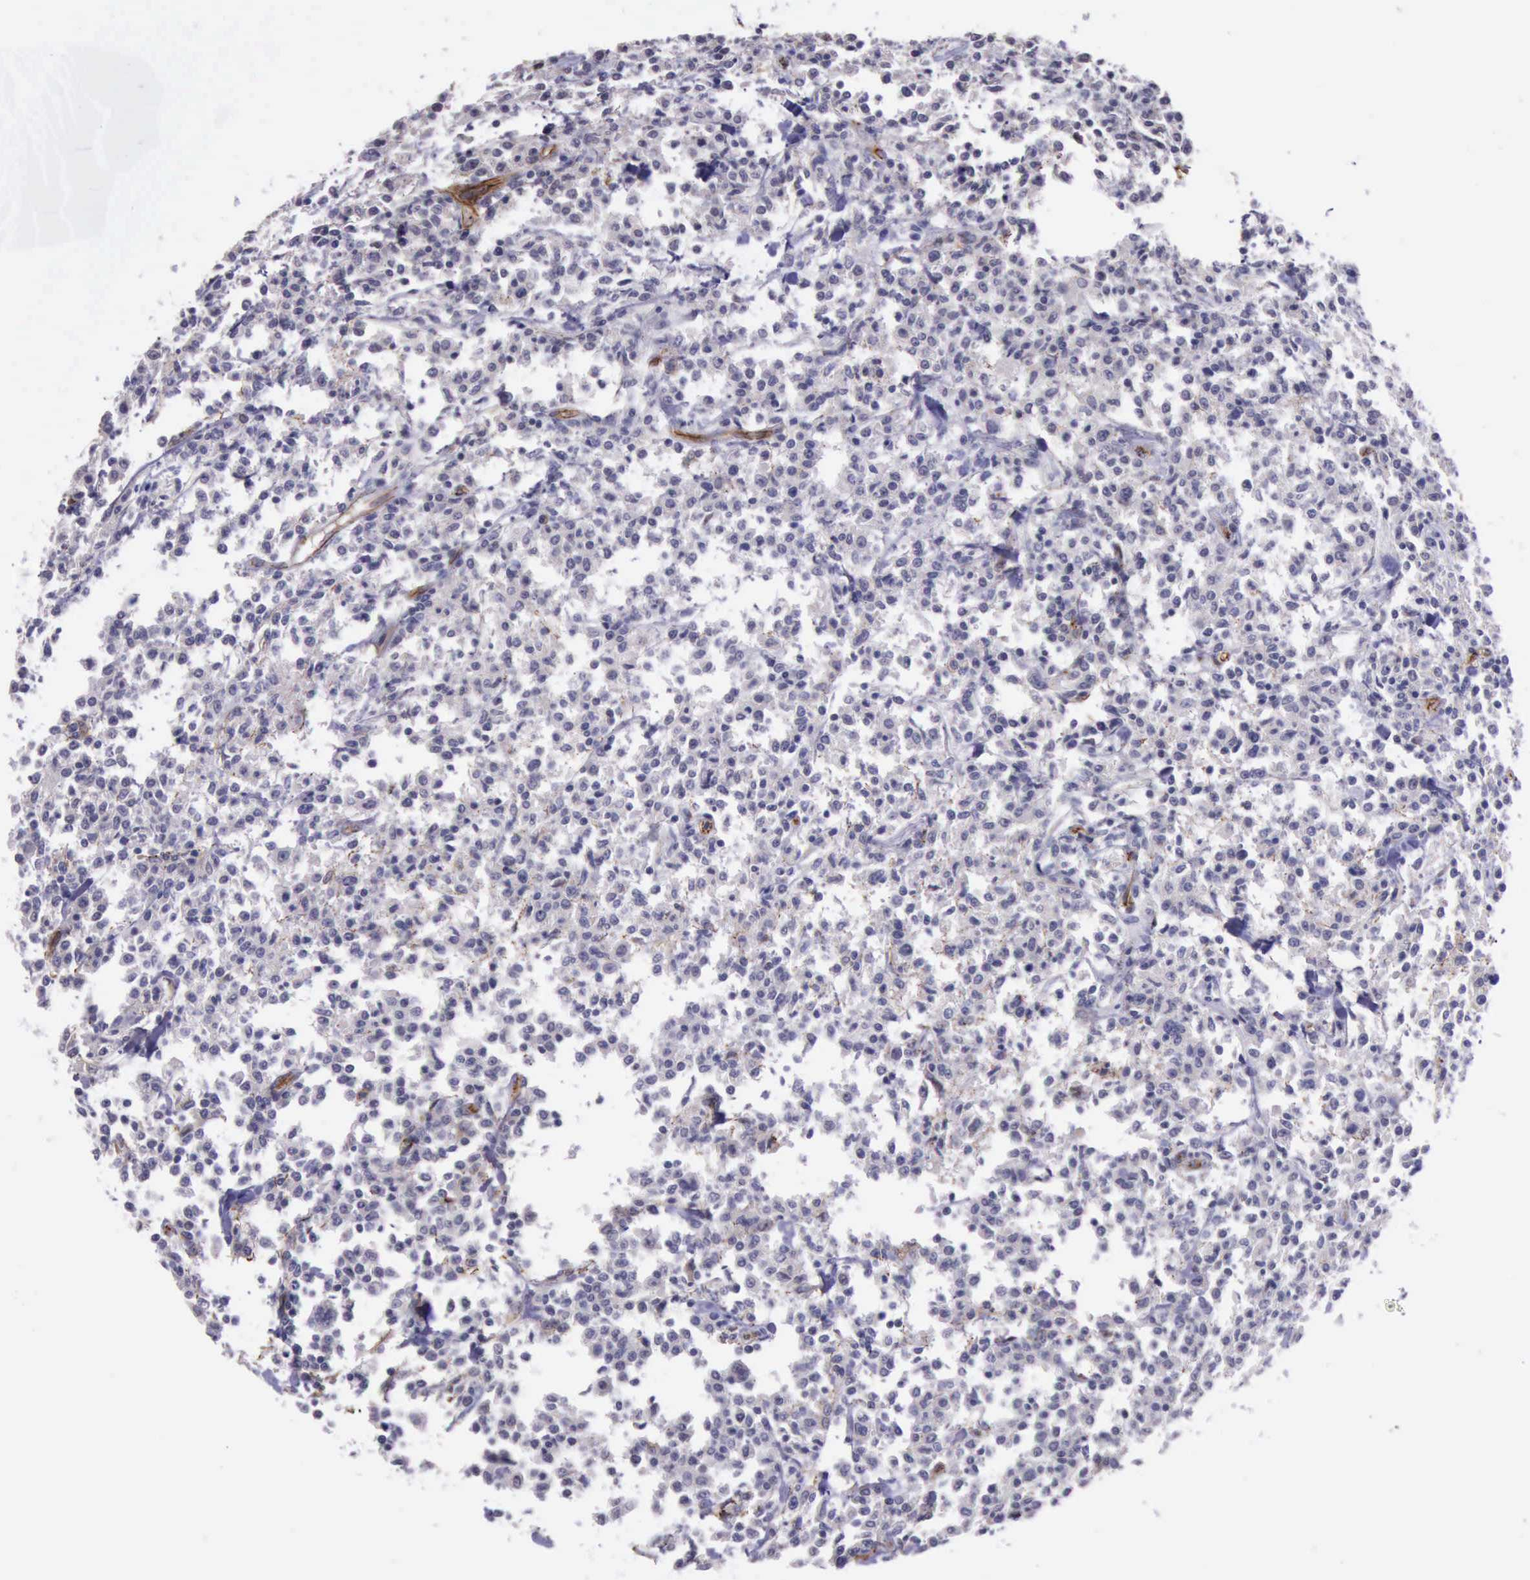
{"staining": {"intensity": "negative", "quantity": "none", "location": "none"}, "tissue": "lymphoma", "cell_type": "Tumor cells", "image_type": "cancer", "snomed": [{"axis": "morphology", "description": "Malignant lymphoma, non-Hodgkin's type, Low grade"}, {"axis": "topography", "description": "Small intestine"}], "caption": "The immunohistochemistry (IHC) photomicrograph has no significant positivity in tumor cells of malignant lymphoma, non-Hodgkin's type (low-grade) tissue.", "gene": "CTNNB1", "patient": {"sex": "female", "age": 59}}